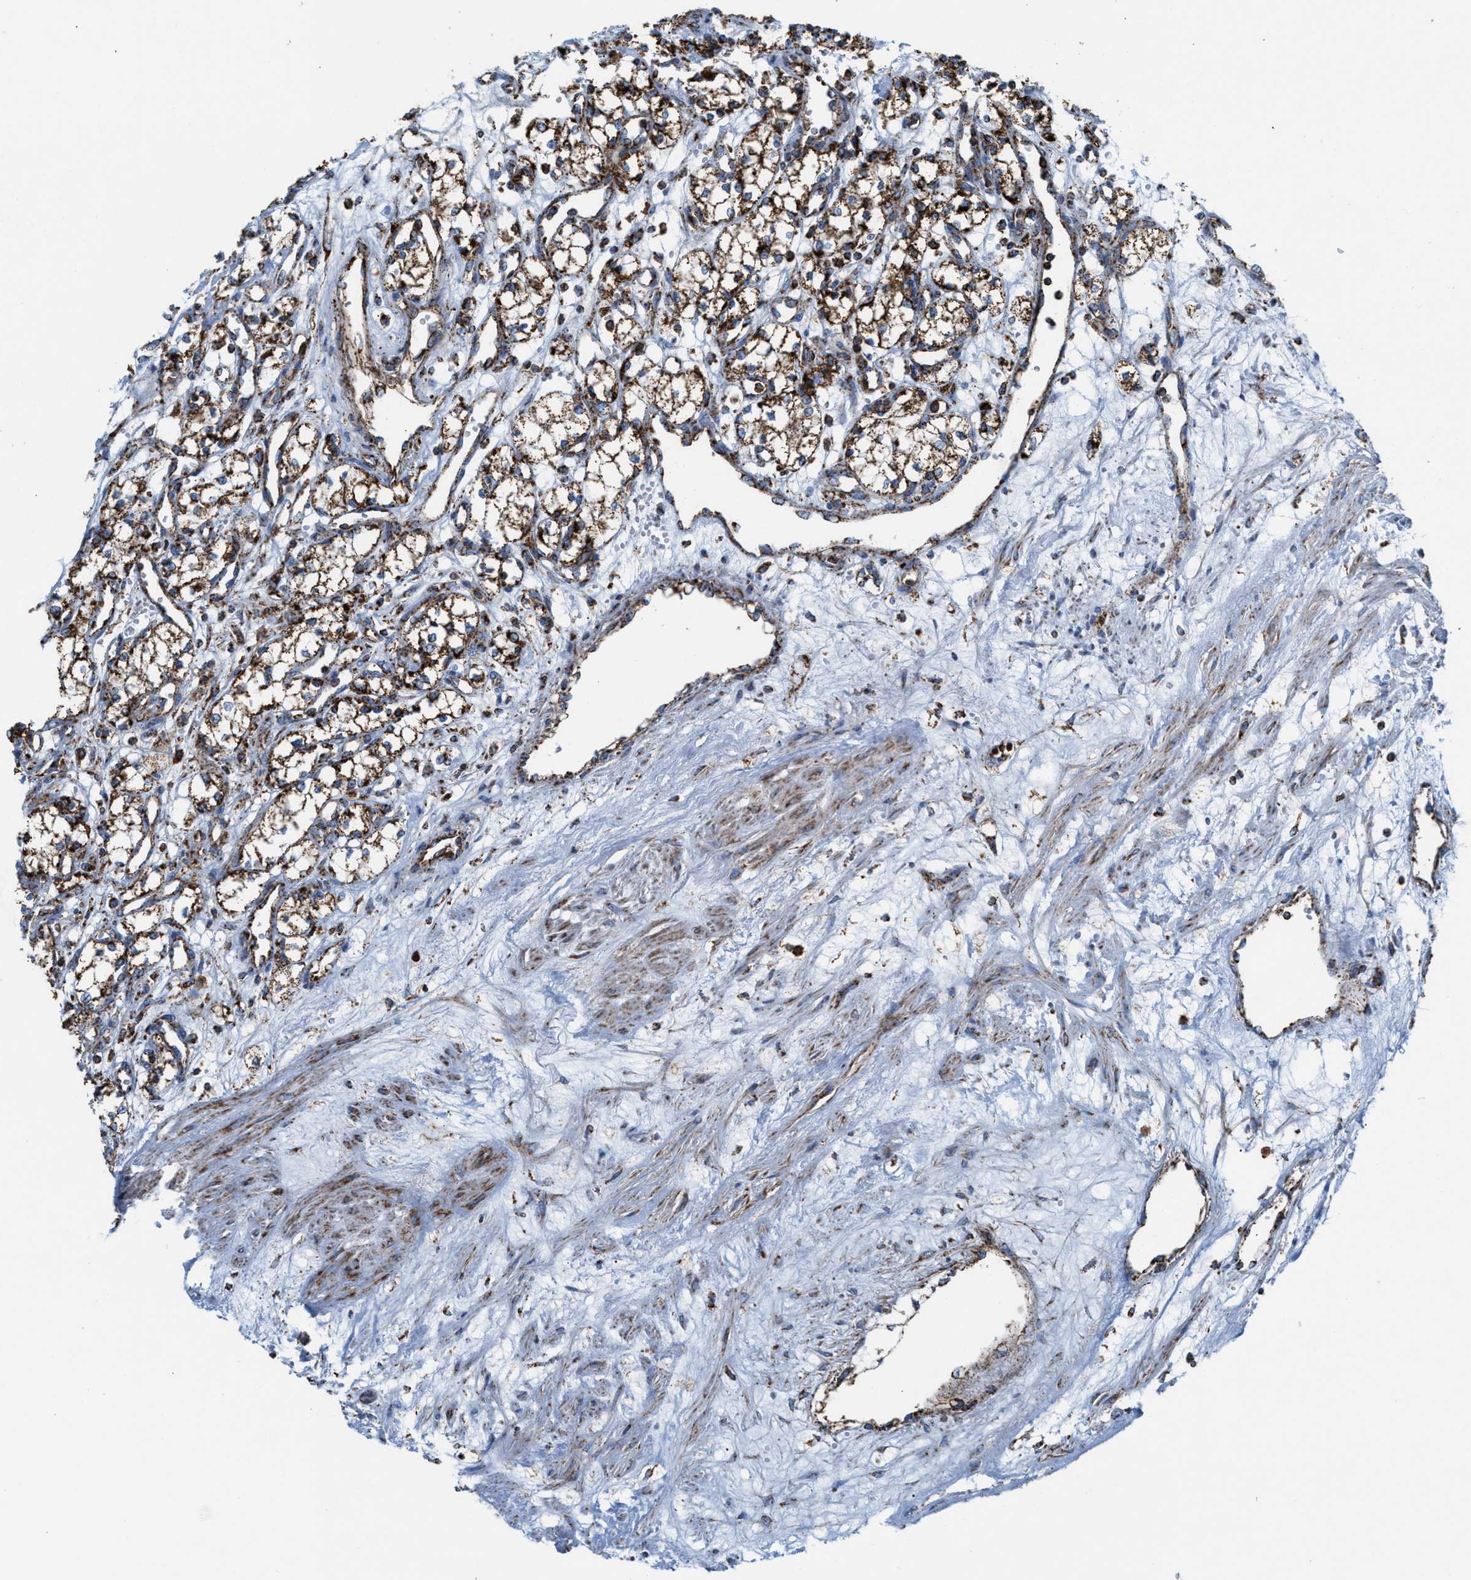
{"staining": {"intensity": "moderate", "quantity": ">75%", "location": "cytoplasmic/membranous"}, "tissue": "renal cancer", "cell_type": "Tumor cells", "image_type": "cancer", "snomed": [{"axis": "morphology", "description": "Adenocarcinoma, NOS"}, {"axis": "topography", "description": "Kidney"}], "caption": "Brown immunohistochemical staining in renal cancer (adenocarcinoma) displays moderate cytoplasmic/membranous positivity in about >75% of tumor cells. Nuclei are stained in blue.", "gene": "ECHS1", "patient": {"sex": "male", "age": 59}}